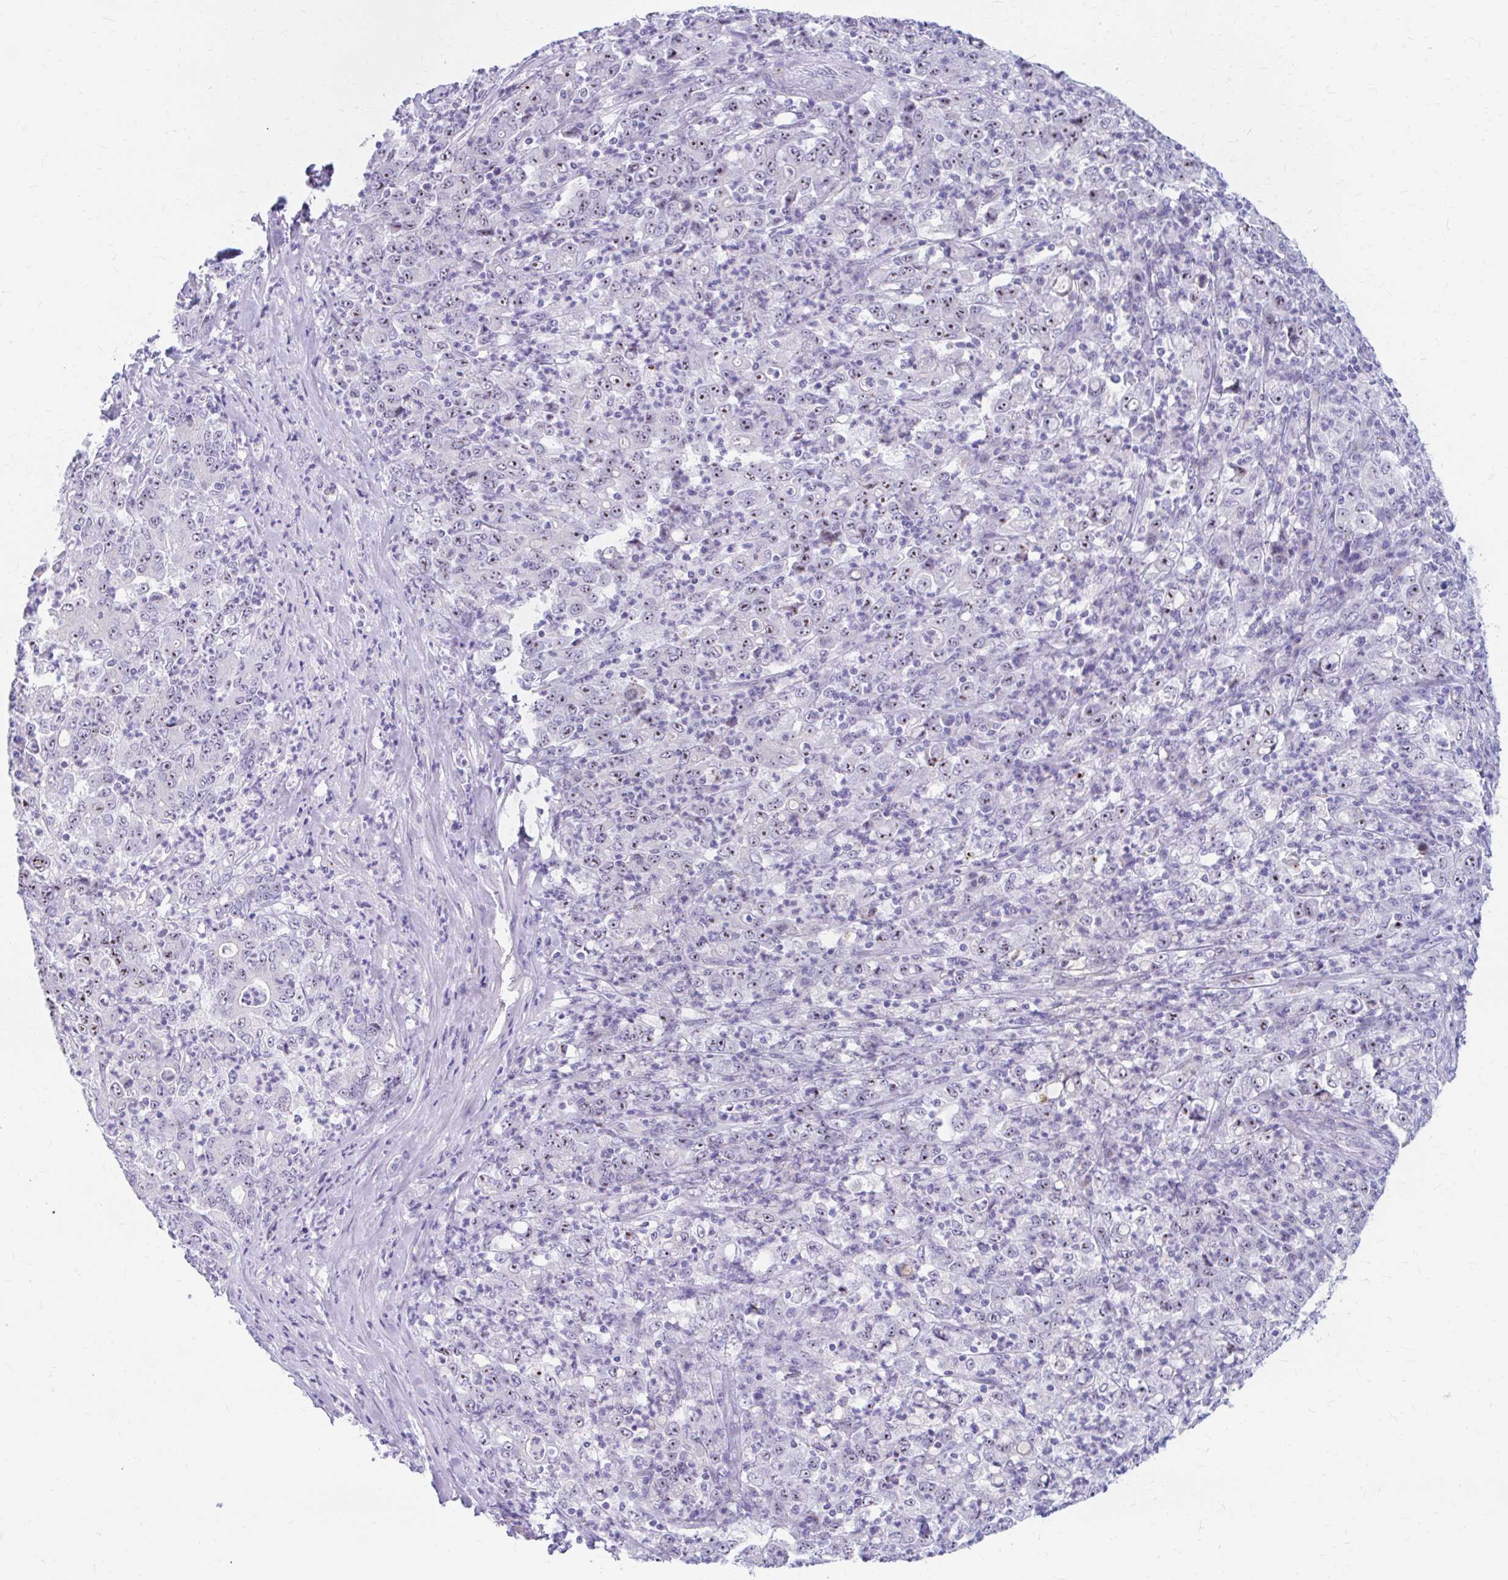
{"staining": {"intensity": "moderate", "quantity": ">75%", "location": "nuclear"}, "tissue": "stomach cancer", "cell_type": "Tumor cells", "image_type": "cancer", "snomed": [{"axis": "morphology", "description": "Adenocarcinoma, NOS"}, {"axis": "topography", "description": "Stomach, lower"}], "caption": "Moderate nuclear positivity for a protein is seen in approximately >75% of tumor cells of stomach adenocarcinoma using immunohistochemistry (IHC).", "gene": "FTSJ3", "patient": {"sex": "female", "age": 71}}